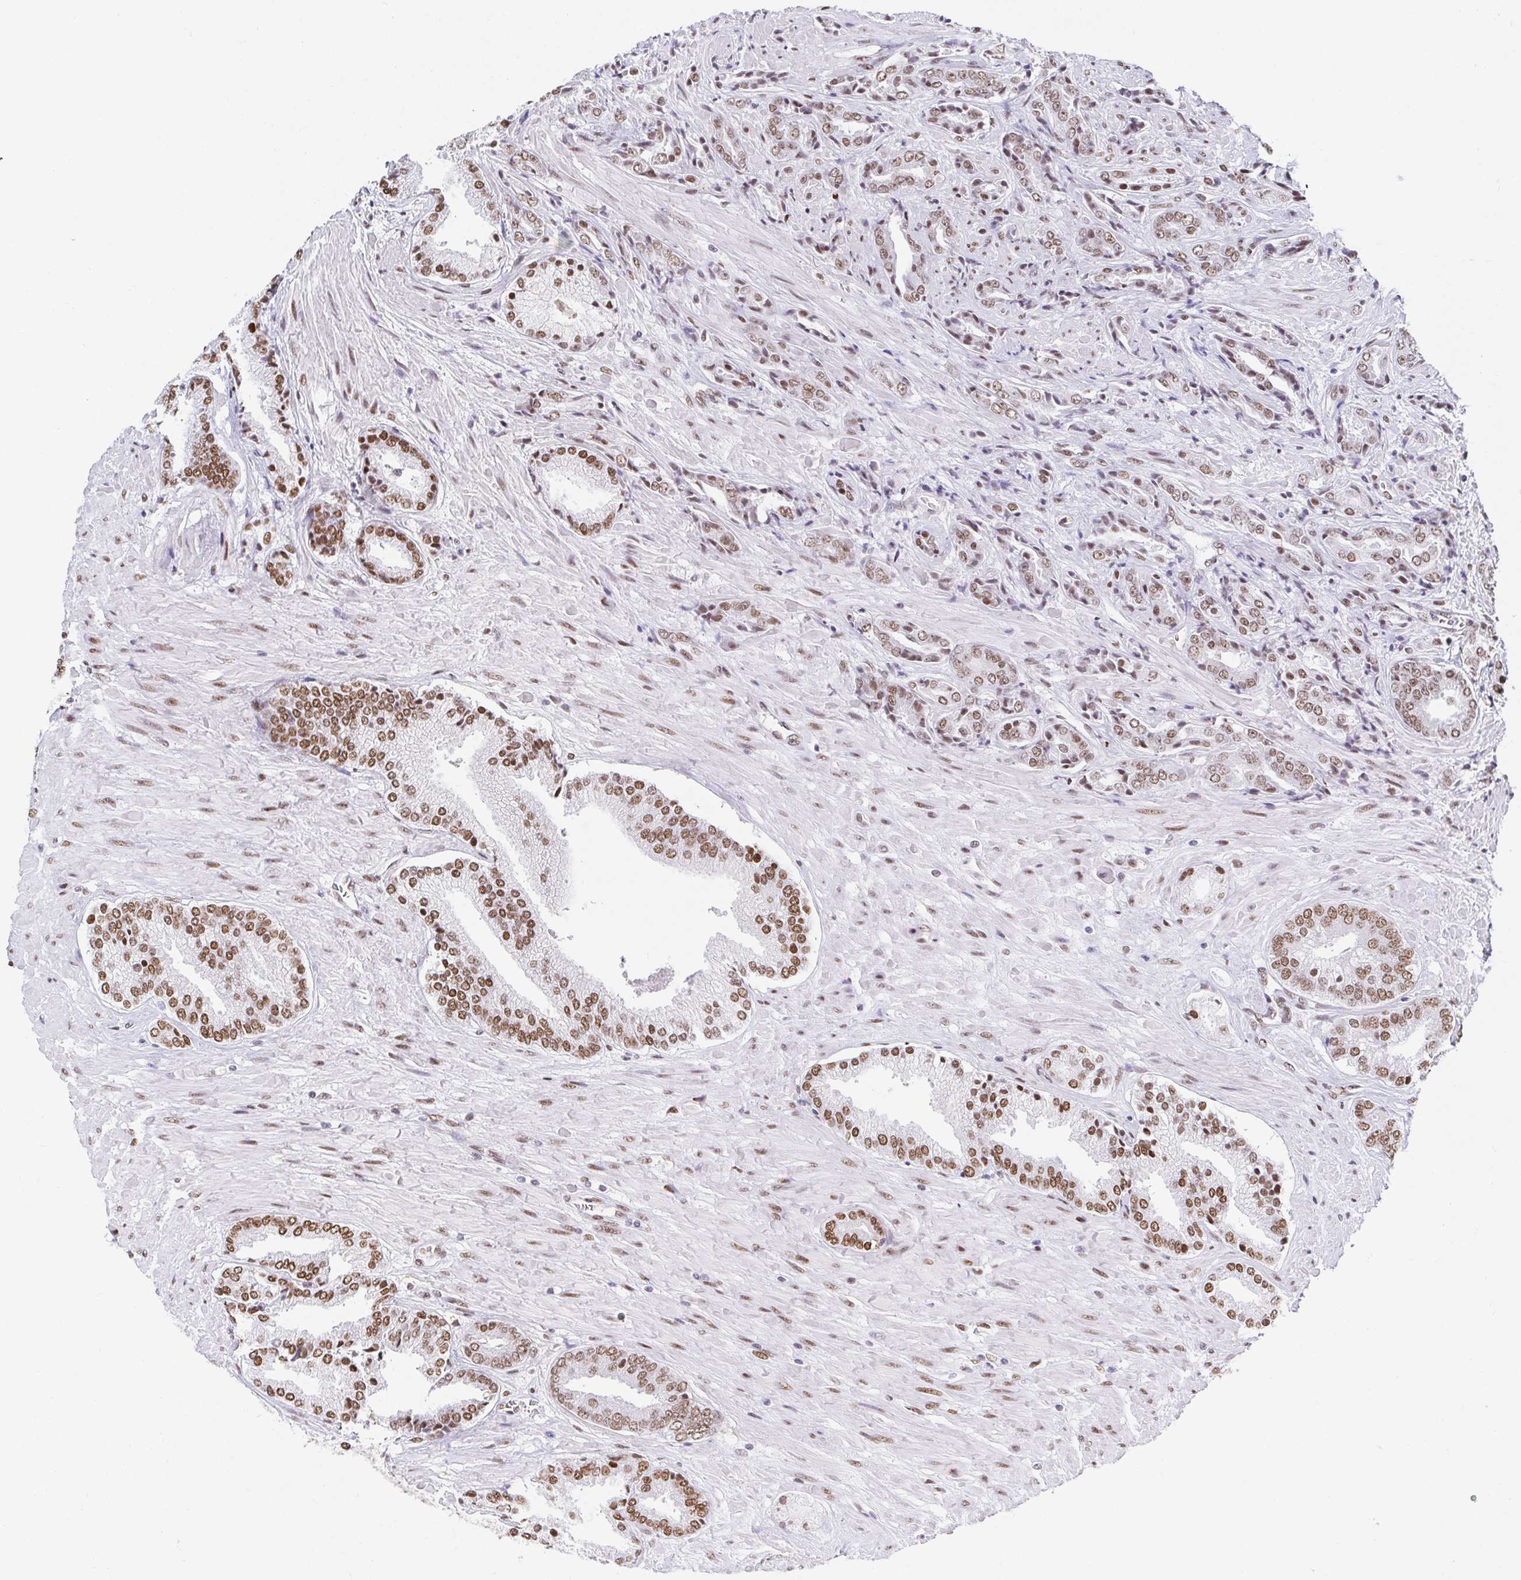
{"staining": {"intensity": "moderate", "quantity": ">75%", "location": "nuclear"}, "tissue": "prostate cancer", "cell_type": "Tumor cells", "image_type": "cancer", "snomed": [{"axis": "morphology", "description": "Adenocarcinoma, High grade"}, {"axis": "topography", "description": "Prostate"}], "caption": "Prostate cancer (adenocarcinoma (high-grade)) stained with DAB (3,3'-diaminobenzidine) immunohistochemistry (IHC) displays medium levels of moderate nuclear positivity in about >75% of tumor cells.", "gene": "SLC7A10", "patient": {"sex": "male", "age": 56}}